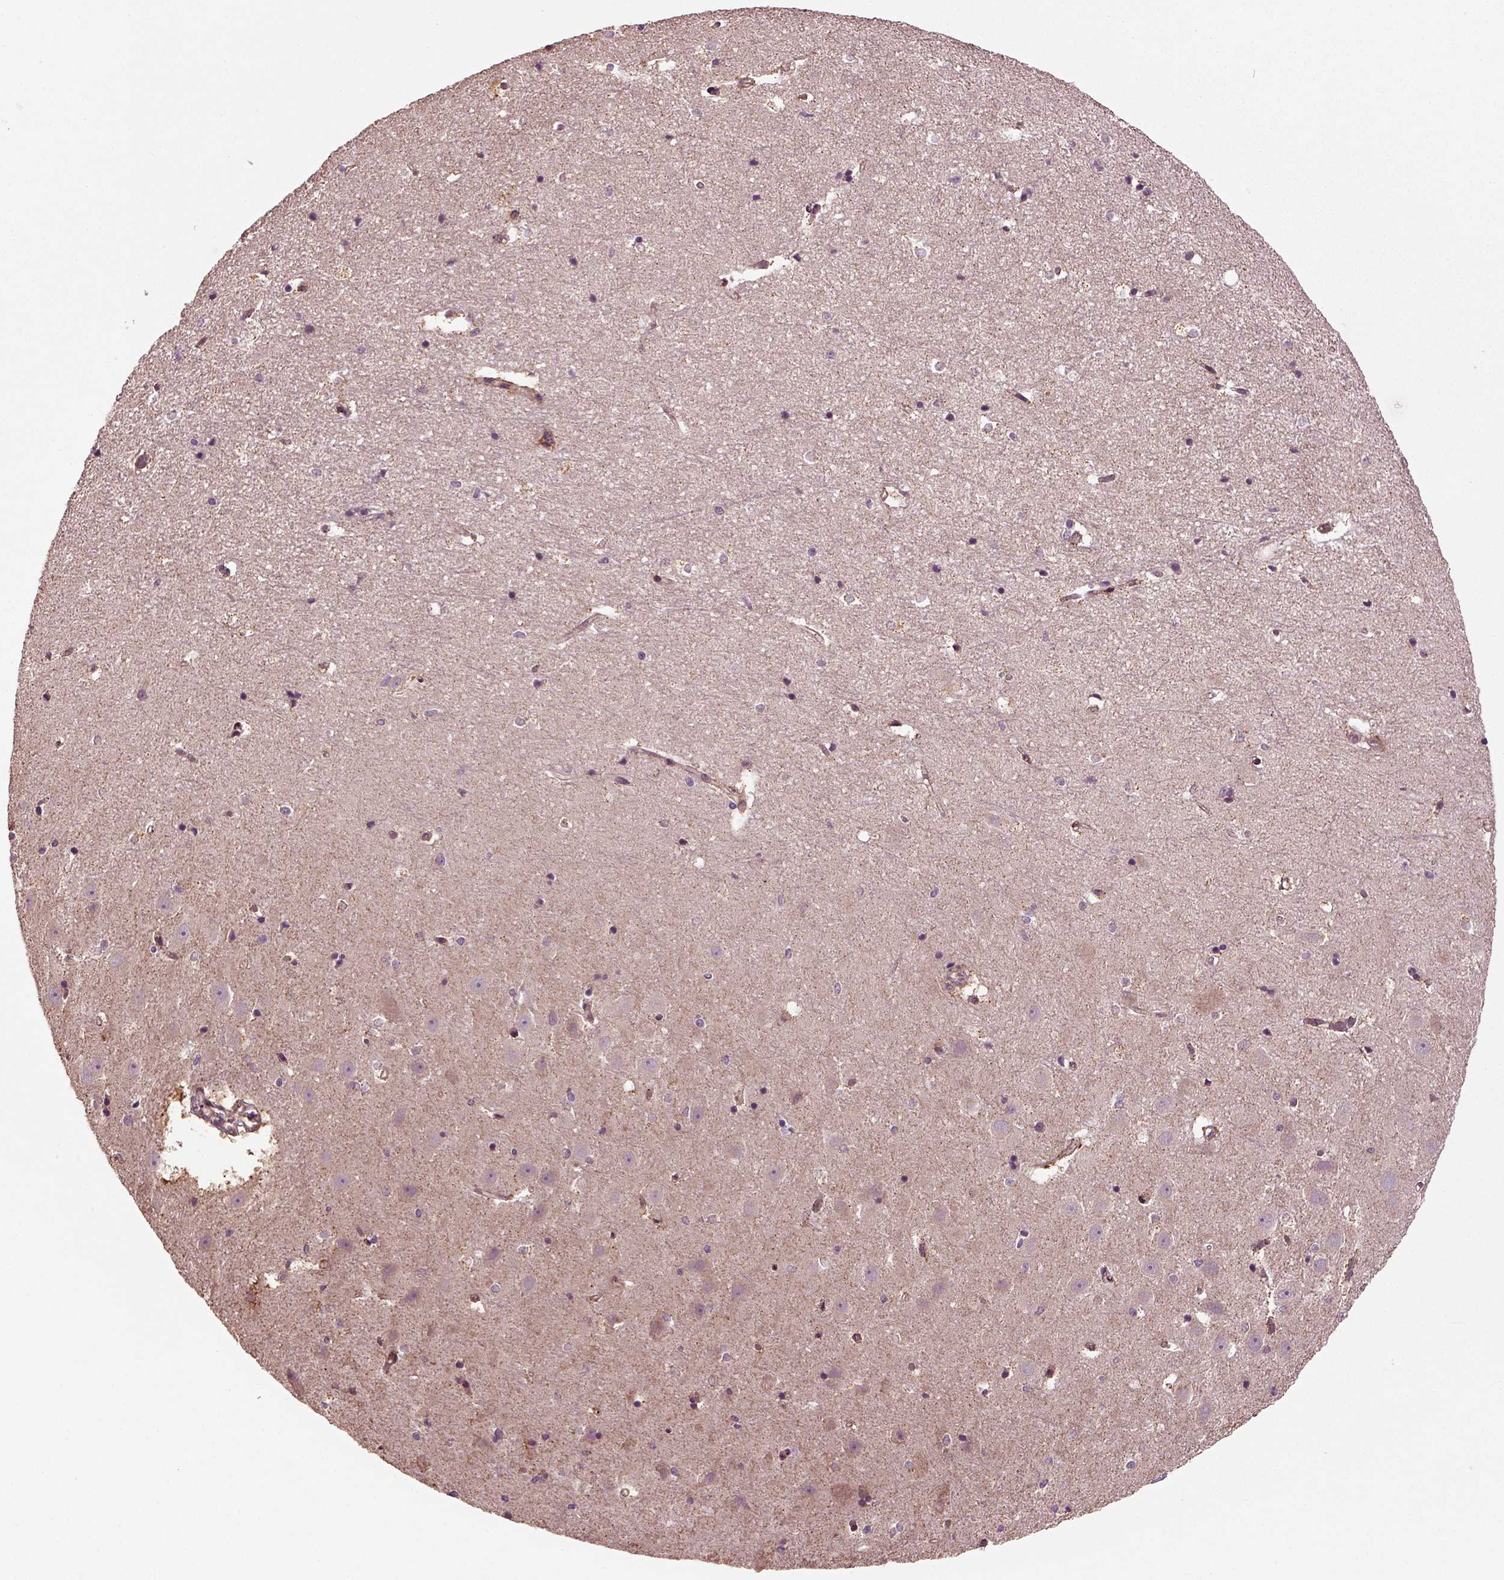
{"staining": {"intensity": "negative", "quantity": "none", "location": "none"}, "tissue": "hippocampus", "cell_type": "Glial cells", "image_type": "normal", "snomed": [{"axis": "morphology", "description": "Normal tissue, NOS"}, {"axis": "topography", "description": "Hippocampus"}], "caption": "This micrograph is of benign hippocampus stained with immunohistochemistry to label a protein in brown with the nuclei are counter-stained blue. There is no expression in glial cells. (Stains: DAB IHC with hematoxylin counter stain, Microscopy: brightfield microscopy at high magnification).", "gene": "ERV3", "patient": {"sex": "male", "age": 44}}